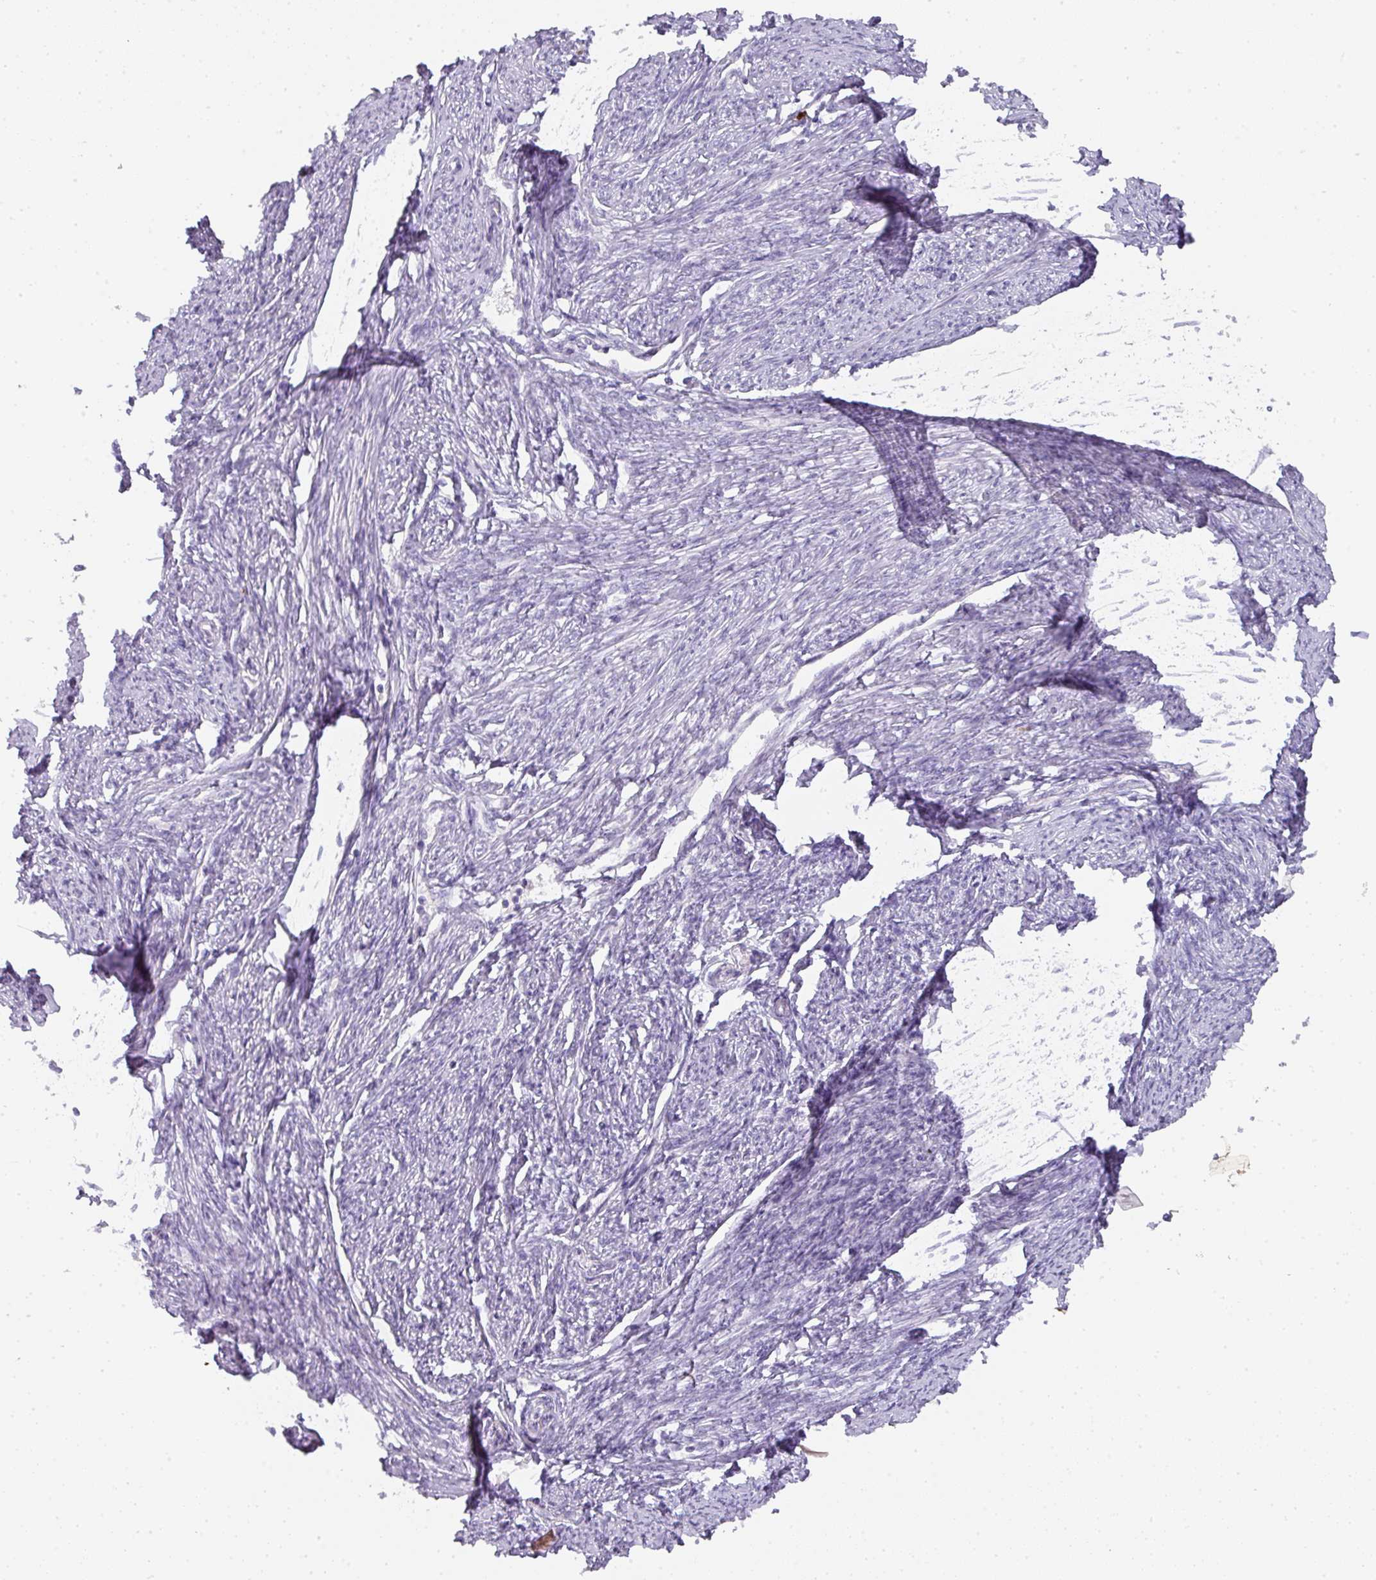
{"staining": {"intensity": "negative", "quantity": "none", "location": "none"}, "tissue": "smooth muscle", "cell_type": "Smooth muscle cells", "image_type": "normal", "snomed": [{"axis": "morphology", "description": "Normal tissue, NOS"}, {"axis": "topography", "description": "Smooth muscle"}, {"axis": "topography", "description": "Uterus"}], "caption": "The IHC micrograph has no significant staining in smooth muscle cells of smooth muscle.", "gene": "HHEX", "patient": {"sex": "female", "age": 59}}